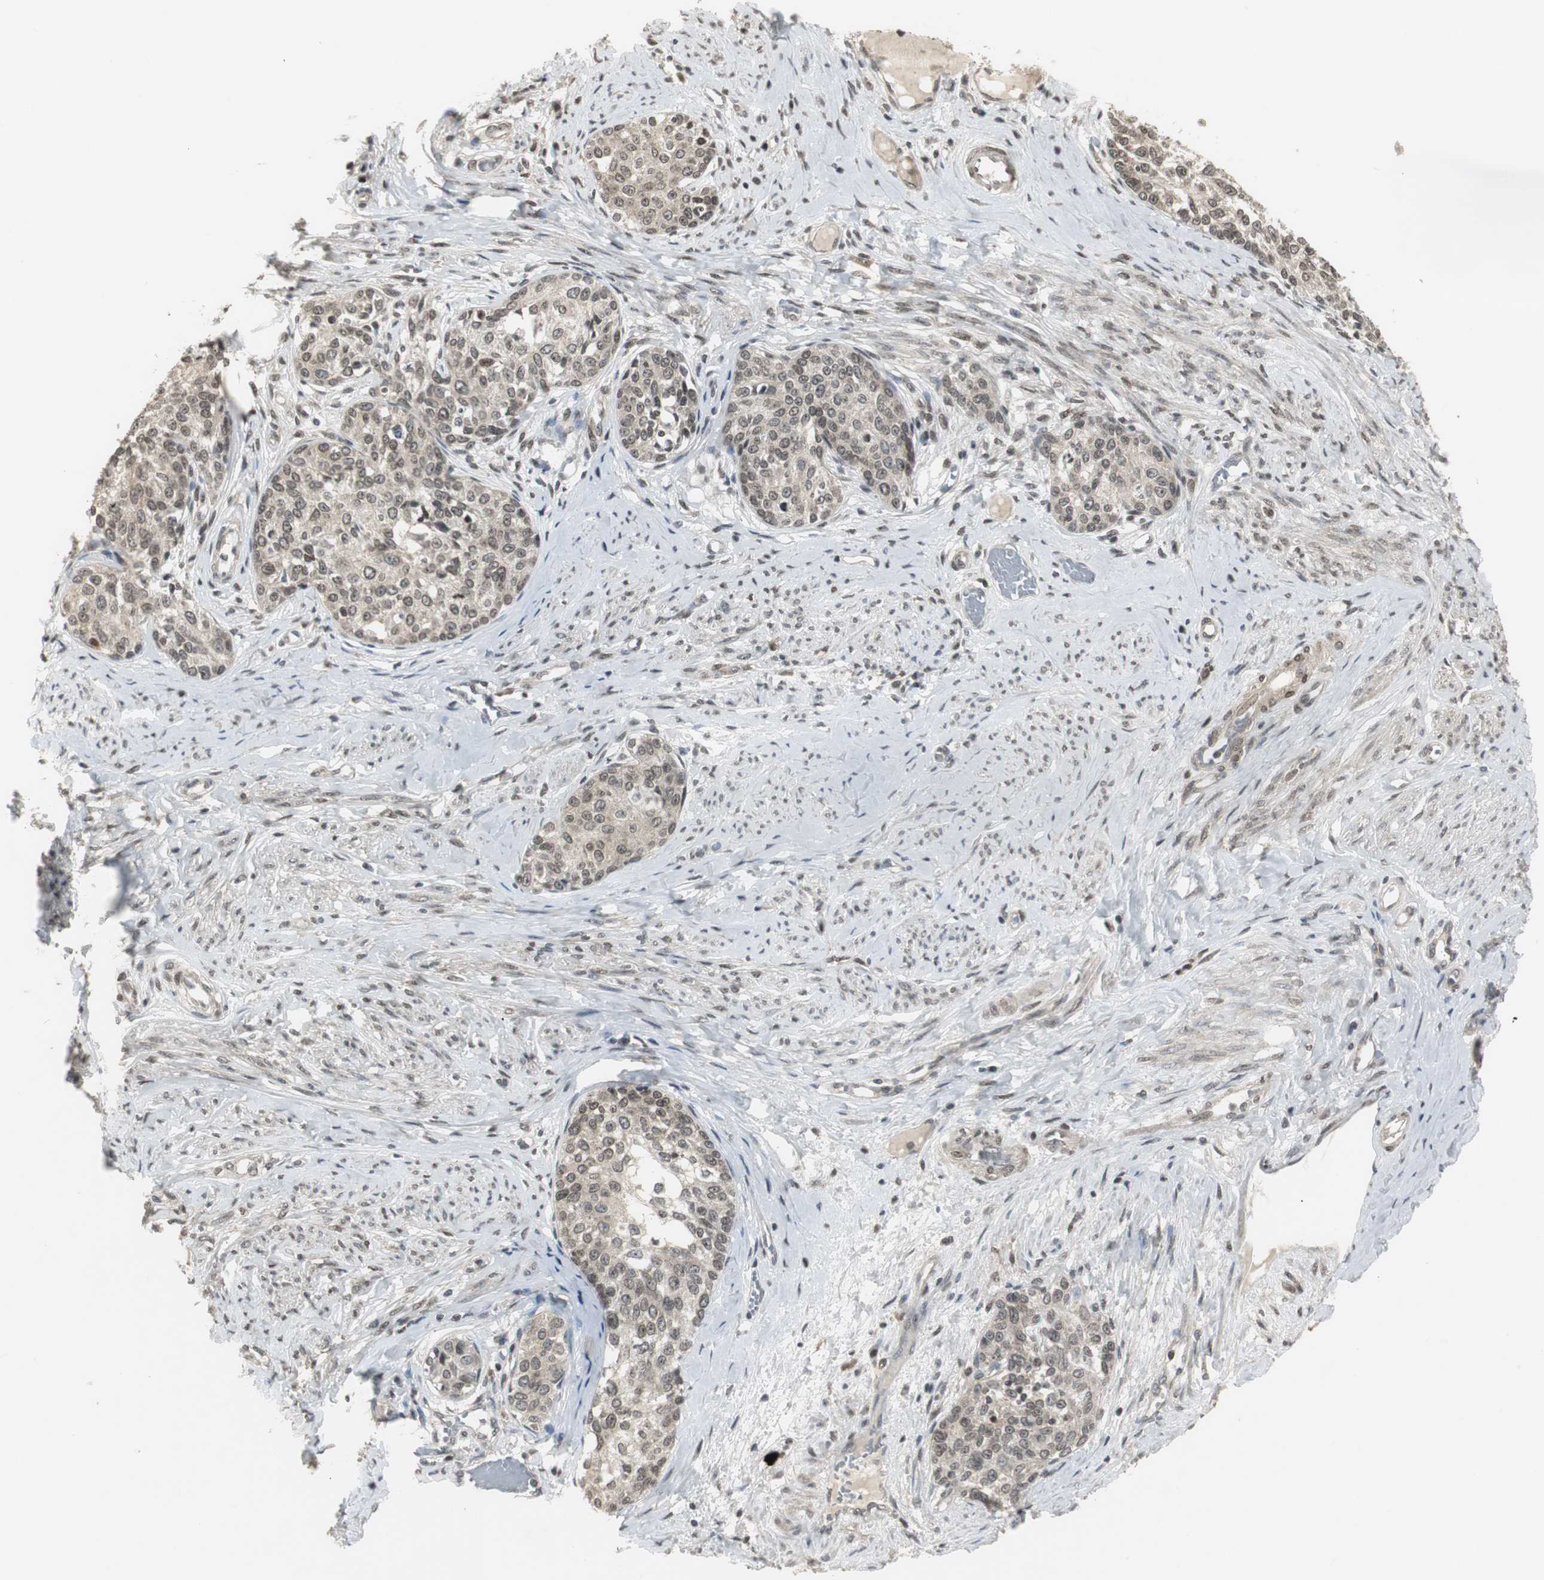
{"staining": {"intensity": "weak", "quantity": ">75%", "location": "cytoplasmic/membranous,nuclear"}, "tissue": "cervical cancer", "cell_type": "Tumor cells", "image_type": "cancer", "snomed": [{"axis": "morphology", "description": "Squamous cell carcinoma, NOS"}, {"axis": "morphology", "description": "Adenocarcinoma, NOS"}, {"axis": "topography", "description": "Cervix"}], "caption": "Human cervical cancer stained with a brown dye demonstrates weak cytoplasmic/membranous and nuclear positive expression in about >75% of tumor cells.", "gene": "MPG", "patient": {"sex": "female", "age": 52}}